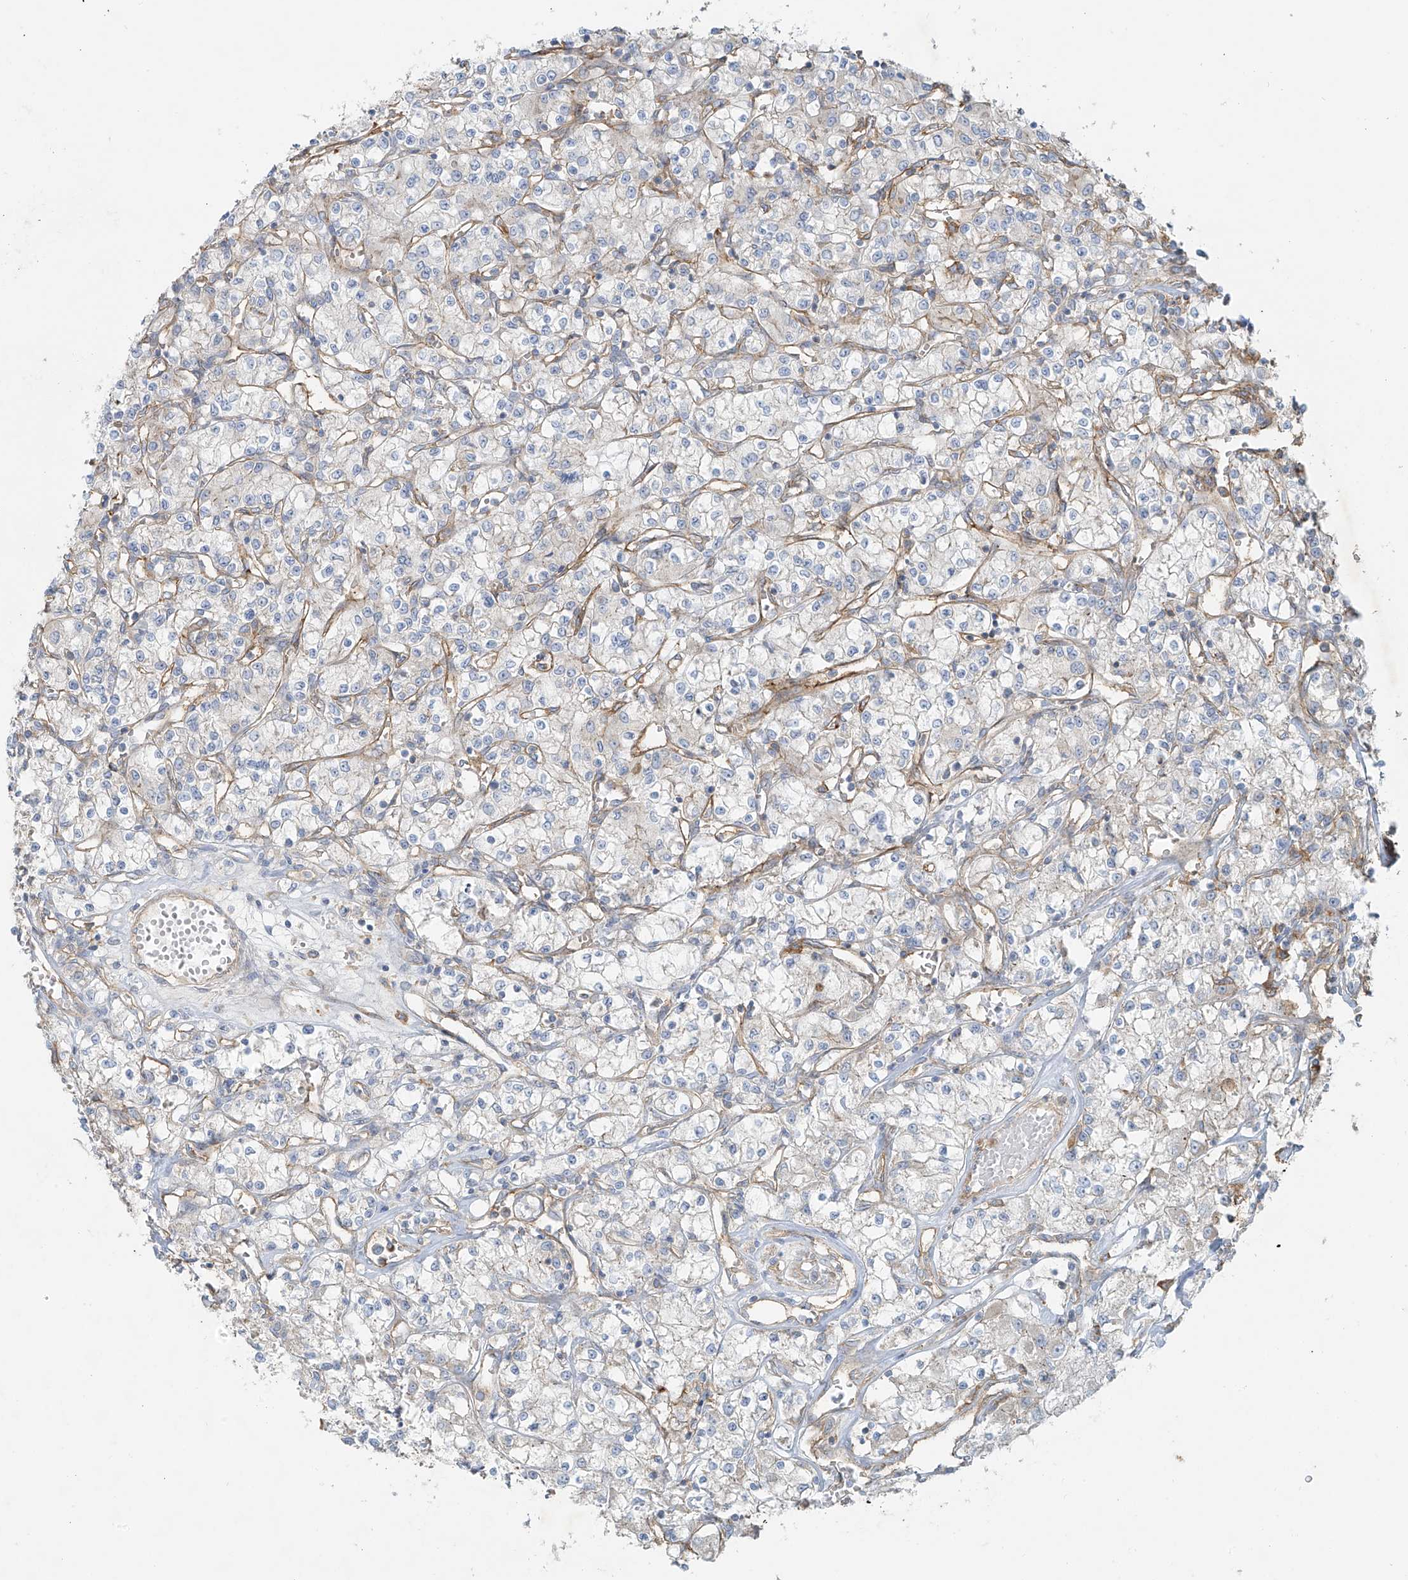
{"staining": {"intensity": "negative", "quantity": "none", "location": "none"}, "tissue": "renal cancer", "cell_type": "Tumor cells", "image_type": "cancer", "snomed": [{"axis": "morphology", "description": "Adenocarcinoma, NOS"}, {"axis": "topography", "description": "Kidney"}], "caption": "This is an immunohistochemistry (IHC) photomicrograph of renal cancer. There is no positivity in tumor cells.", "gene": "VAMP5", "patient": {"sex": "female", "age": 59}}